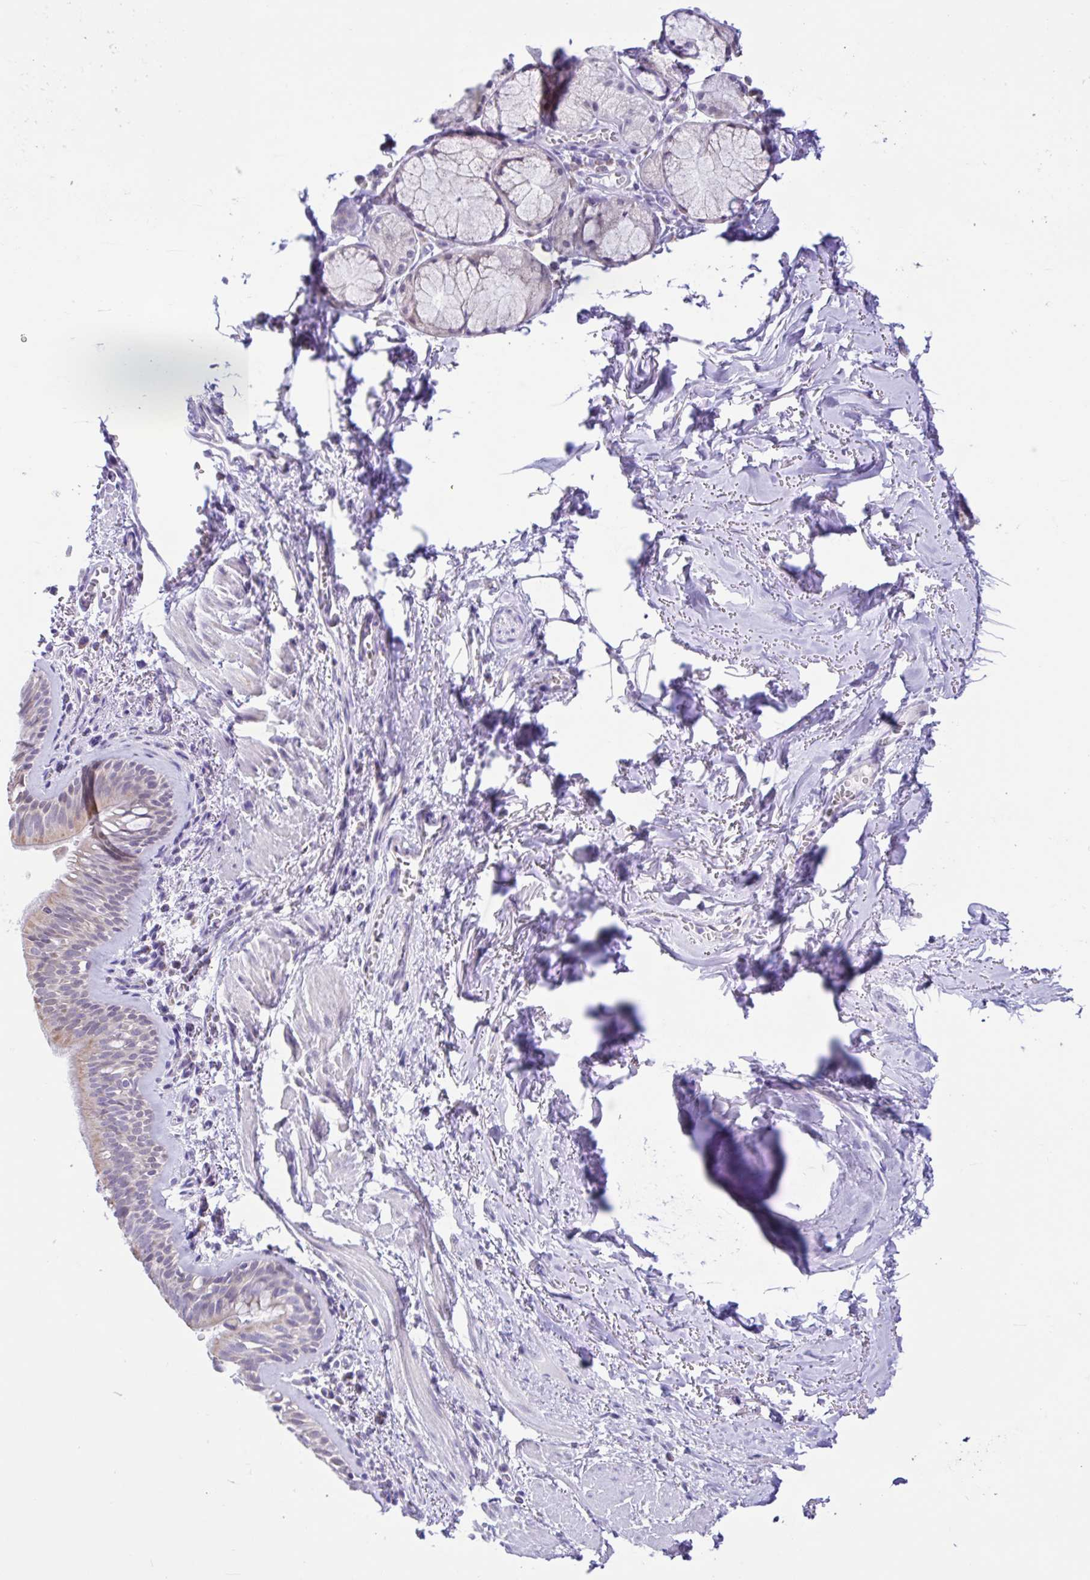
{"staining": {"intensity": "strong", "quantity": "25%-75%", "location": "cytoplasmic/membranous"}, "tissue": "bronchus", "cell_type": "Respiratory epithelial cells", "image_type": "normal", "snomed": [{"axis": "morphology", "description": "Normal tissue, NOS"}, {"axis": "topography", "description": "Cartilage tissue"}, {"axis": "topography", "description": "Bronchus"}], "caption": "DAB immunohistochemical staining of normal bronchus reveals strong cytoplasmic/membranous protein staining in about 25%-75% of respiratory epithelial cells.", "gene": "NDUFS2", "patient": {"sex": "male", "age": 78}}